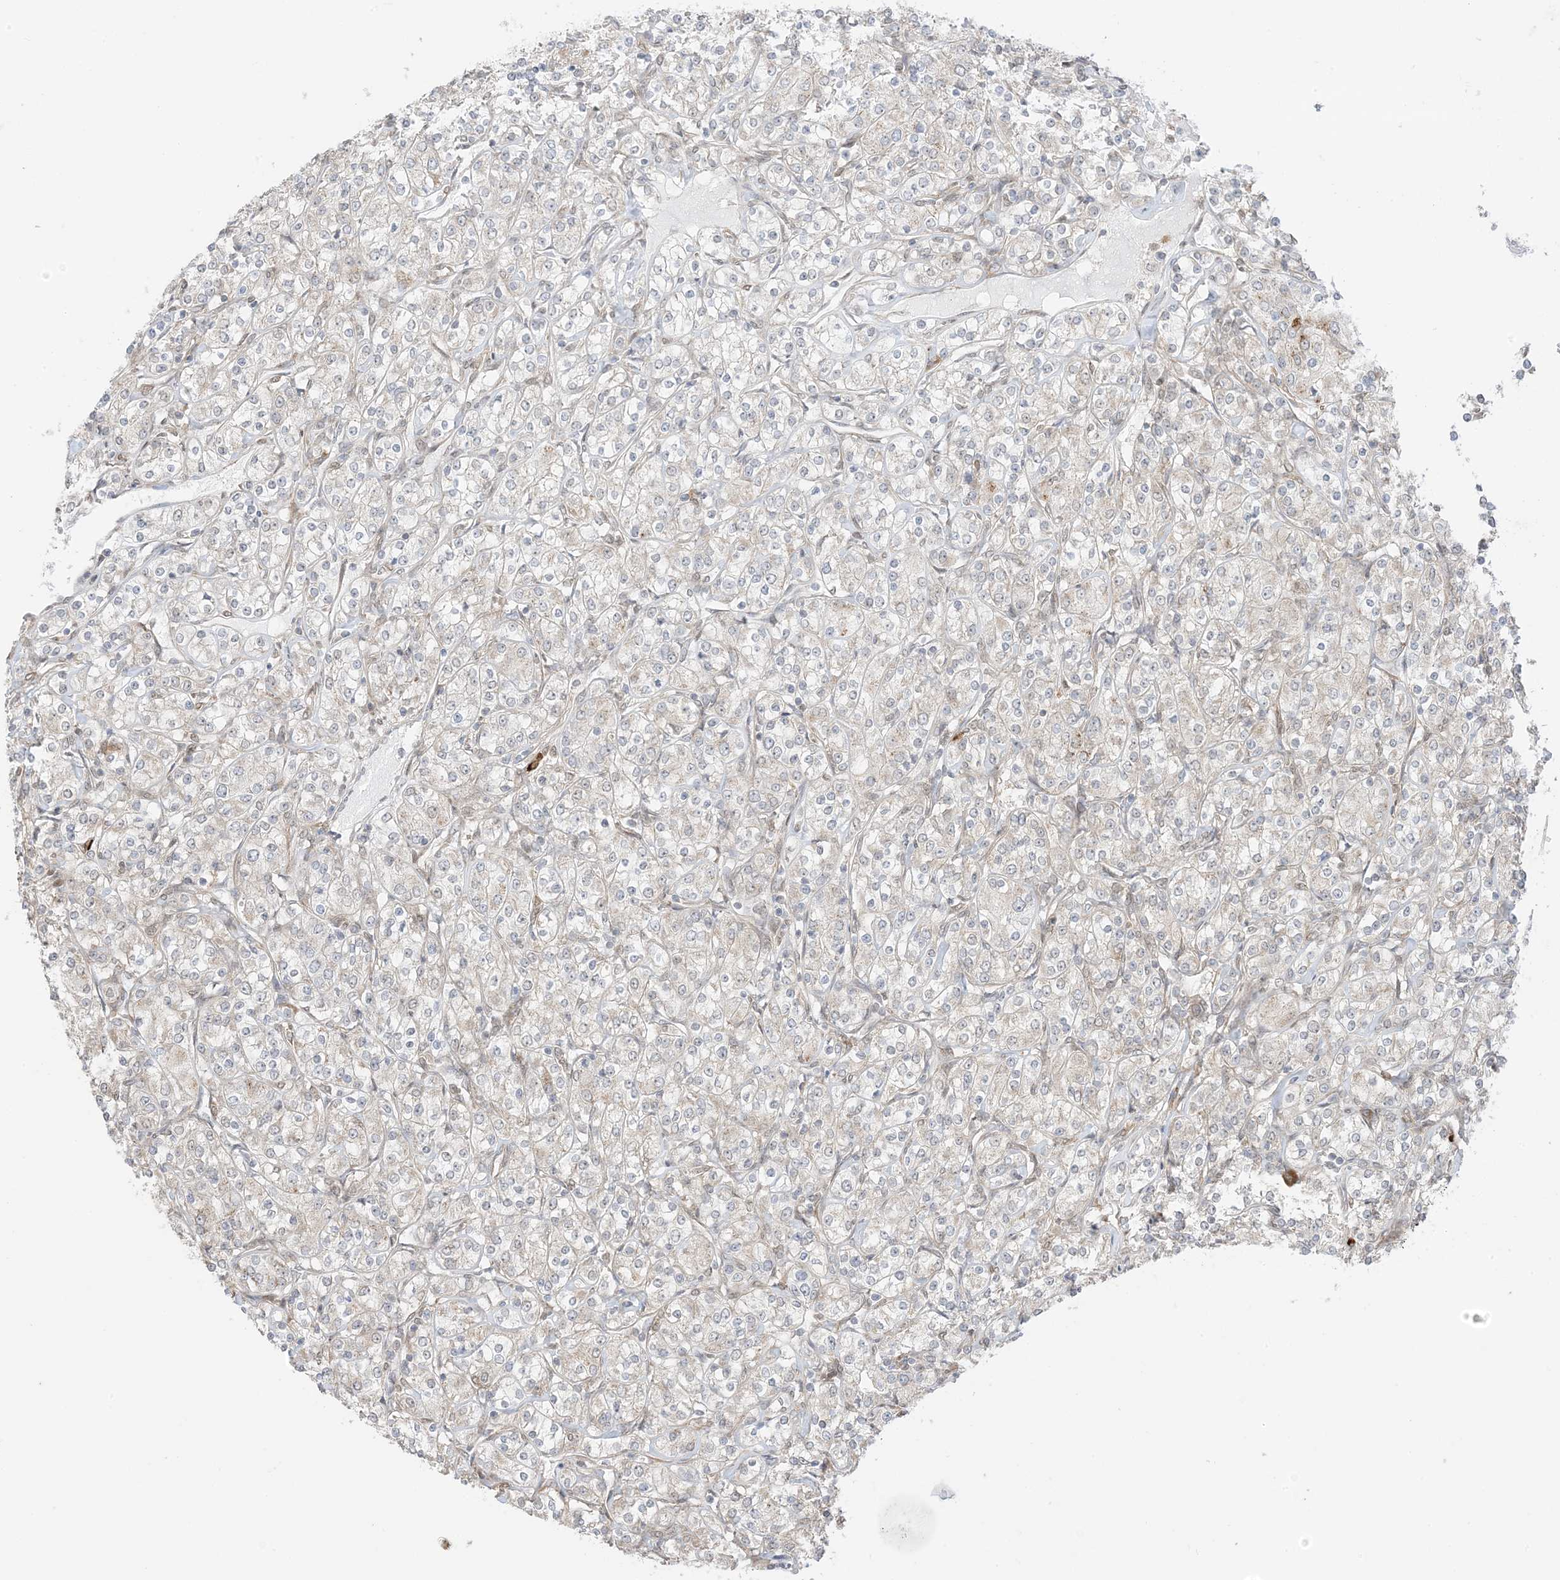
{"staining": {"intensity": "weak", "quantity": "<25%", "location": "cytoplasmic/membranous"}, "tissue": "renal cancer", "cell_type": "Tumor cells", "image_type": "cancer", "snomed": [{"axis": "morphology", "description": "Adenocarcinoma, NOS"}, {"axis": "topography", "description": "Kidney"}], "caption": "Renal adenocarcinoma stained for a protein using immunohistochemistry displays no positivity tumor cells.", "gene": "UBE2E2", "patient": {"sex": "male", "age": 77}}